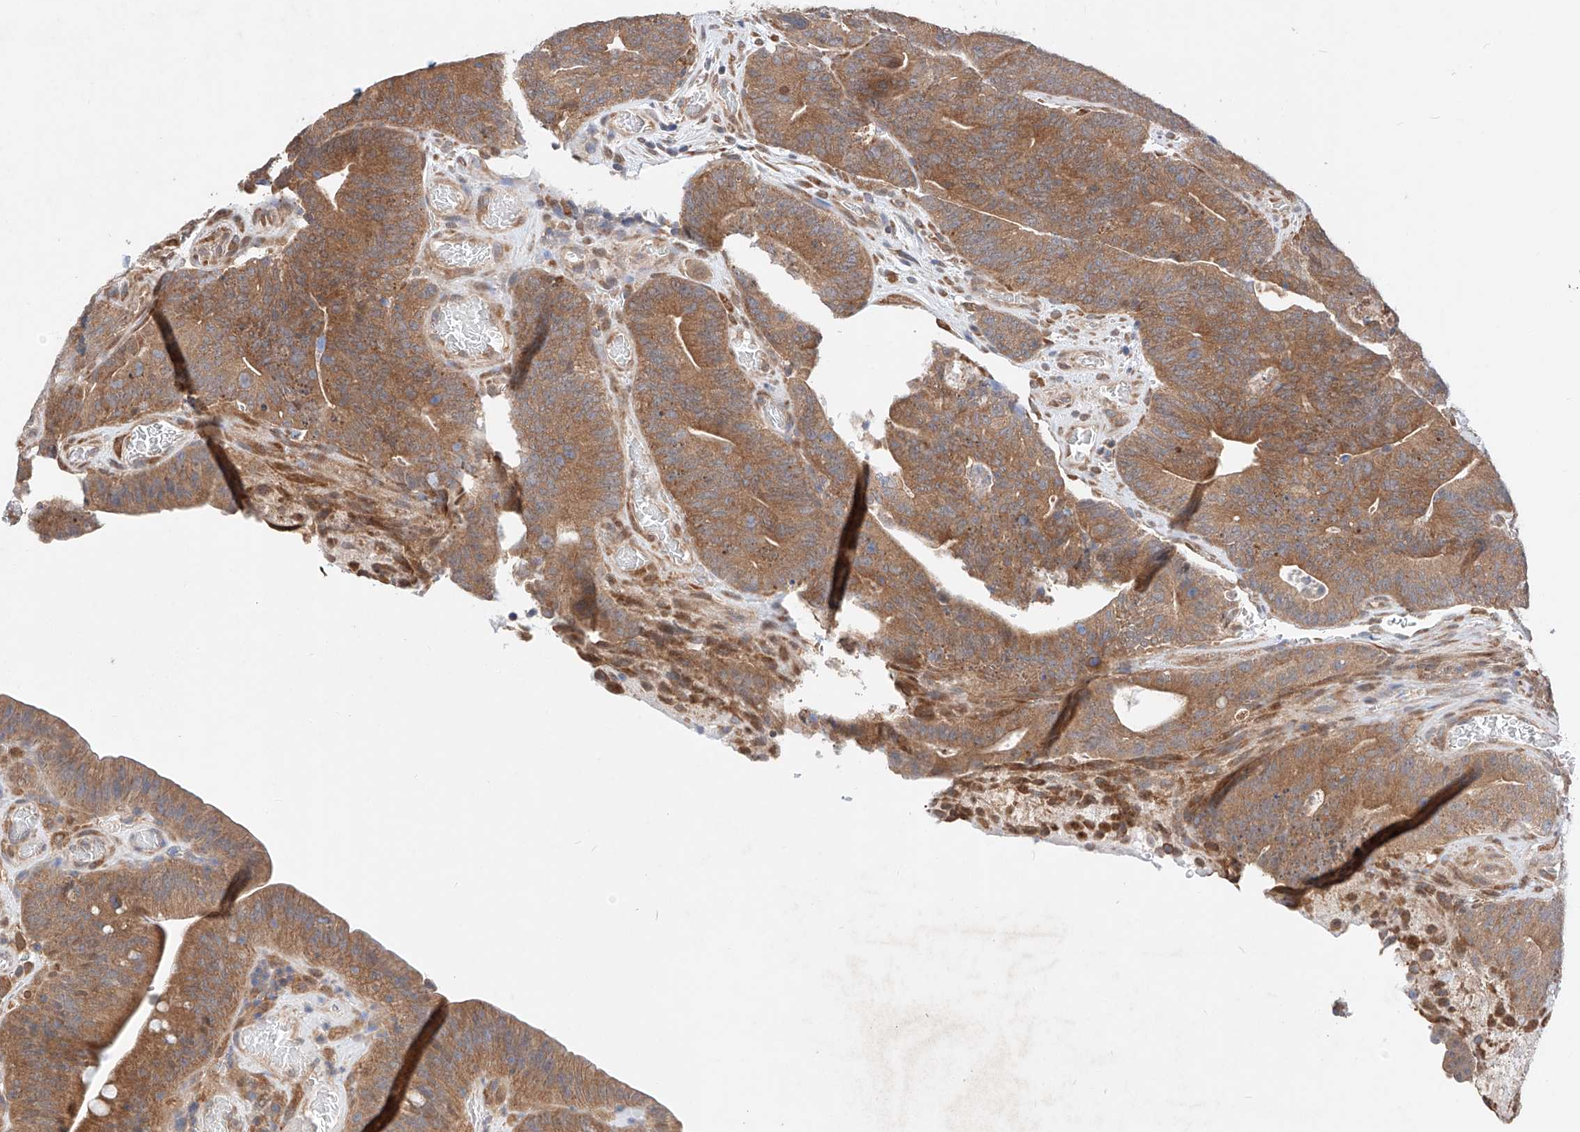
{"staining": {"intensity": "moderate", "quantity": ">75%", "location": "cytoplasmic/membranous,nuclear"}, "tissue": "colorectal cancer", "cell_type": "Tumor cells", "image_type": "cancer", "snomed": [{"axis": "morphology", "description": "Normal tissue, NOS"}, {"axis": "topography", "description": "Colon"}], "caption": "Colorectal cancer was stained to show a protein in brown. There is medium levels of moderate cytoplasmic/membranous and nuclear positivity in approximately >75% of tumor cells.", "gene": "ZSCAN4", "patient": {"sex": "female", "age": 82}}